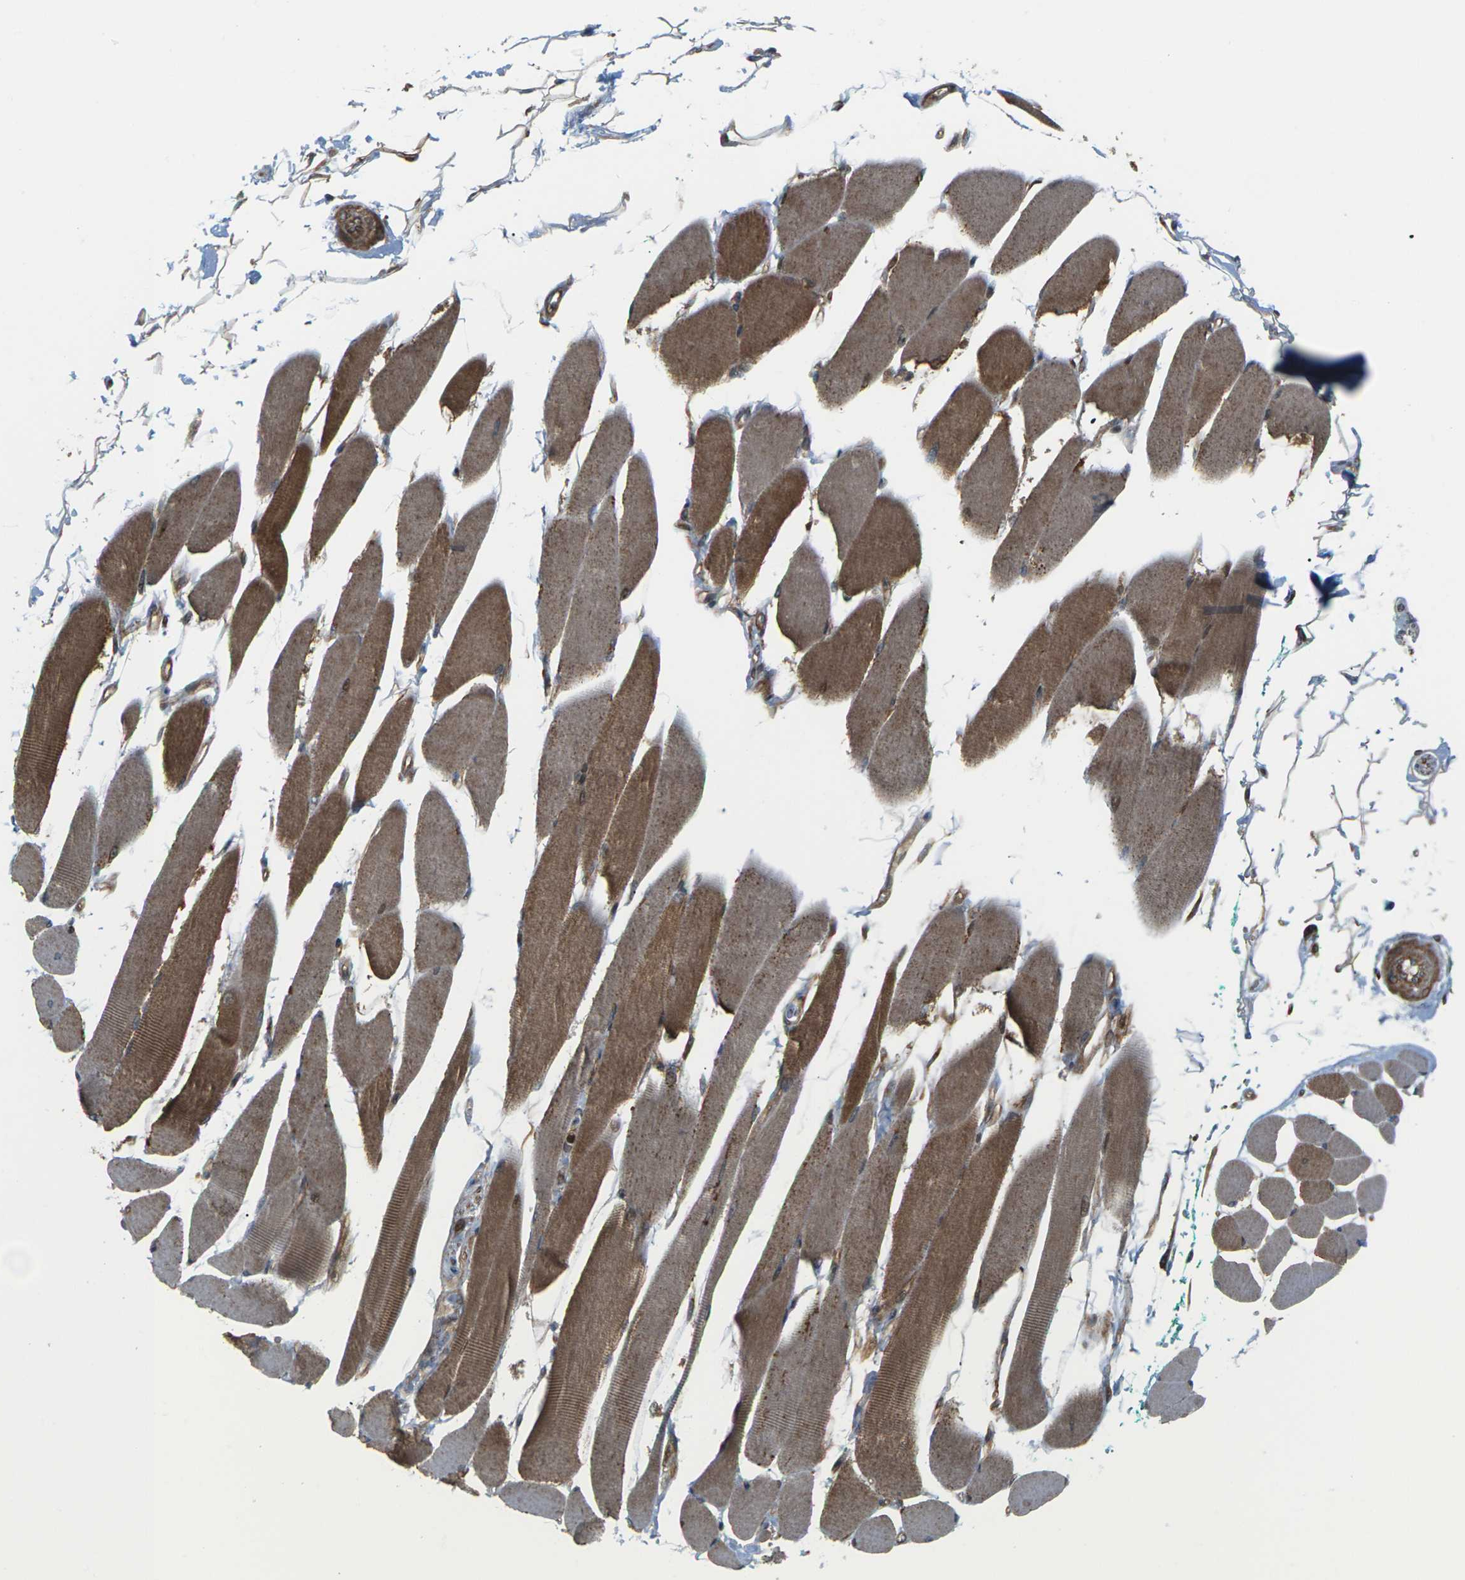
{"staining": {"intensity": "strong", "quantity": ">75%", "location": "cytoplasmic/membranous"}, "tissue": "skeletal muscle", "cell_type": "Myocytes", "image_type": "normal", "snomed": [{"axis": "morphology", "description": "Normal tissue, NOS"}, {"axis": "topography", "description": "Skeletal muscle"}, {"axis": "topography", "description": "Oral tissue"}, {"axis": "topography", "description": "Peripheral nerve tissue"}], "caption": "Normal skeletal muscle reveals strong cytoplasmic/membranous expression in about >75% of myocytes, visualized by immunohistochemistry. The staining is performed using DAB brown chromogen to label protein expression. The nuclei are counter-stained blue using hematoxylin.", "gene": "ROBO1", "patient": {"sex": "female", "age": 84}}